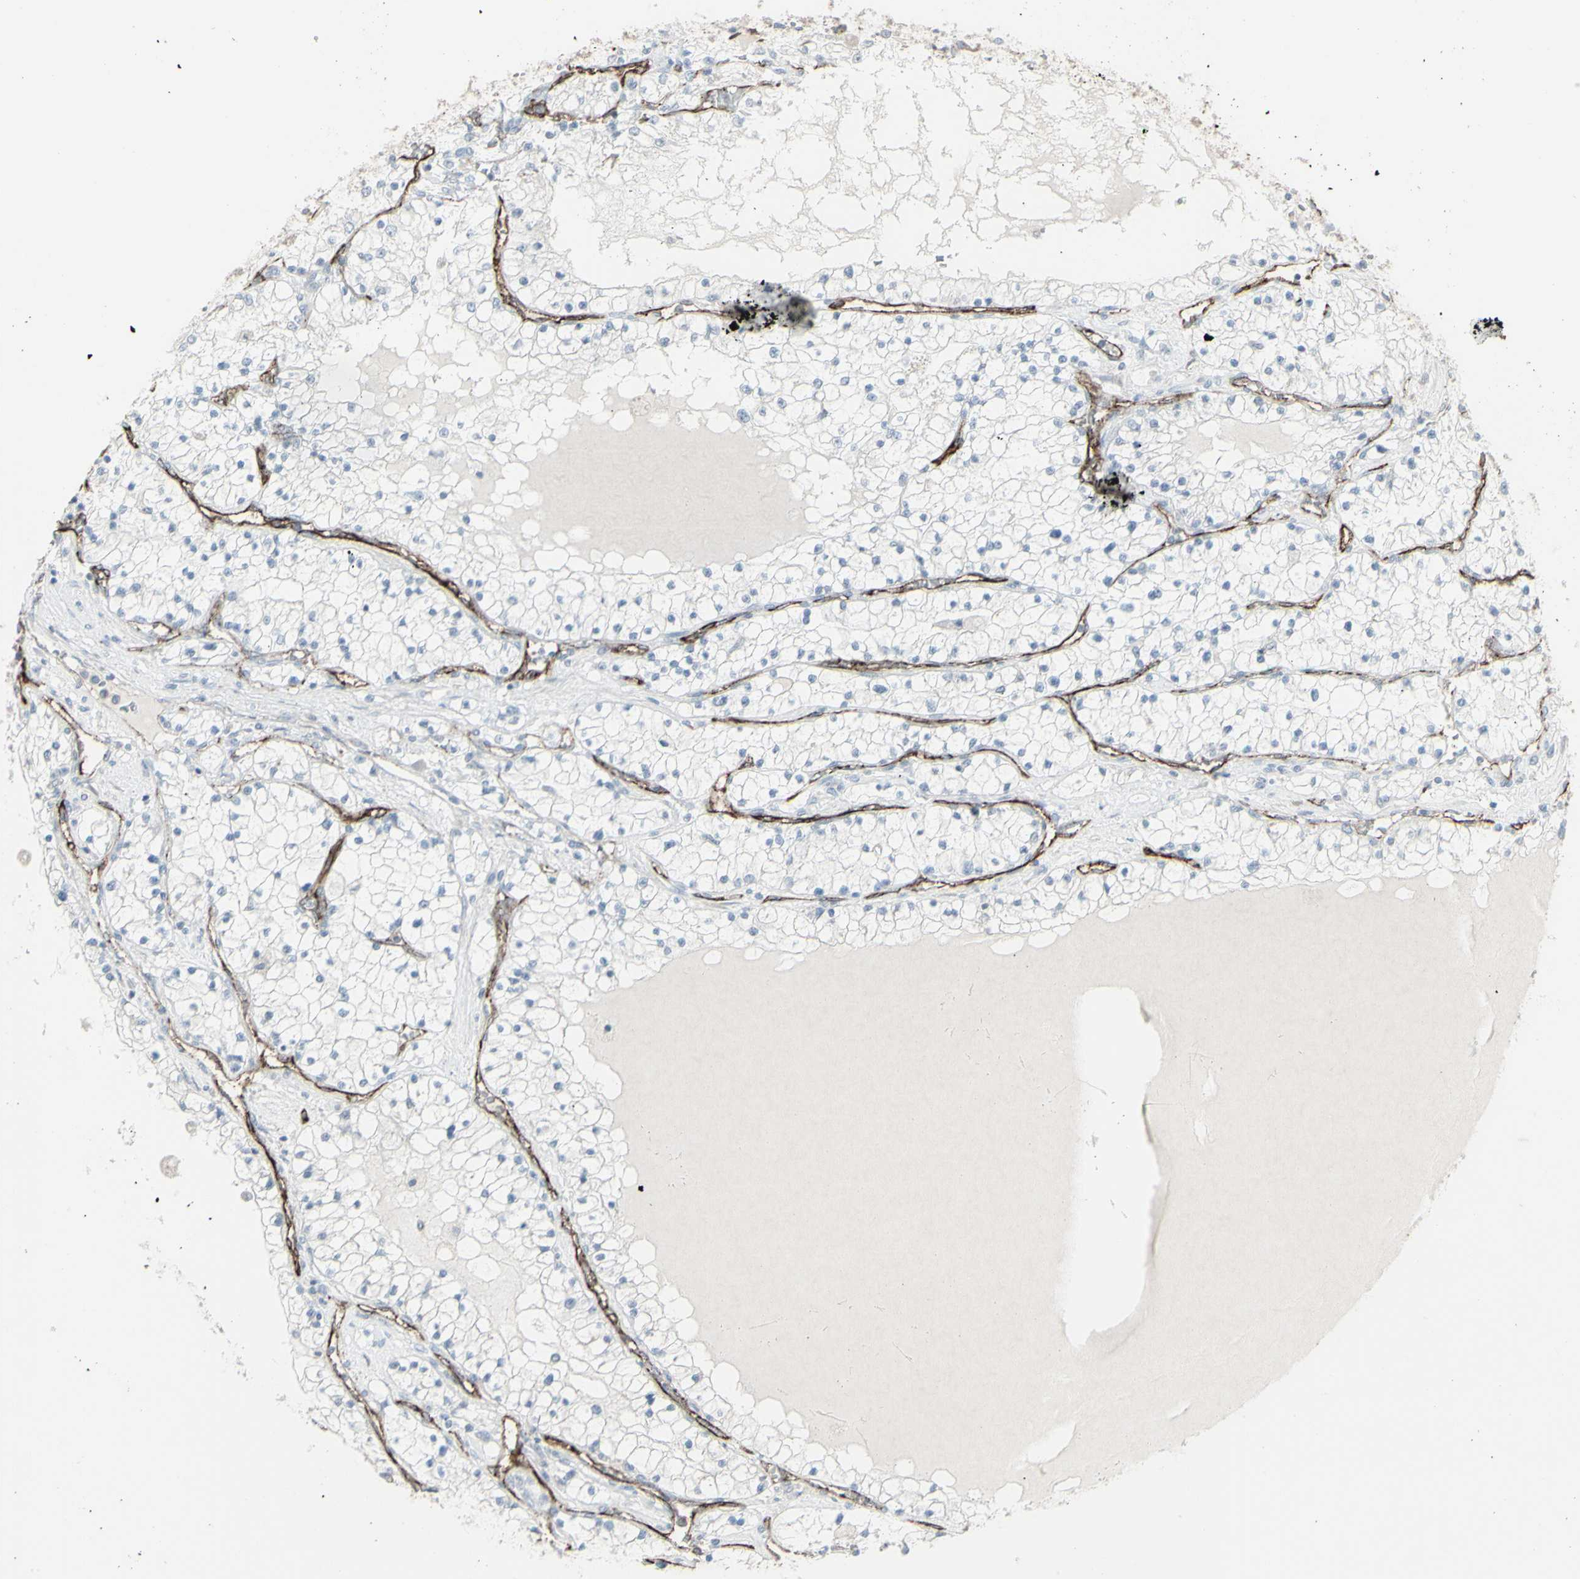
{"staining": {"intensity": "negative", "quantity": "none", "location": "none"}, "tissue": "renal cancer", "cell_type": "Tumor cells", "image_type": "cancer", "snomed": [{"axis": "morphology", "description": "Adenocarcinoma, NOS"}, {"axis": "topography", "description": "Kidney"}], "caption": "This image is of renal cancer stained with immunohistochemistry (IHC) to label a protein in brown with the nuclei are counter-stained blue. There is no expression in tumor cells.", "gene": "GJA1", "patient": {"sex": "male", "age": 68}}